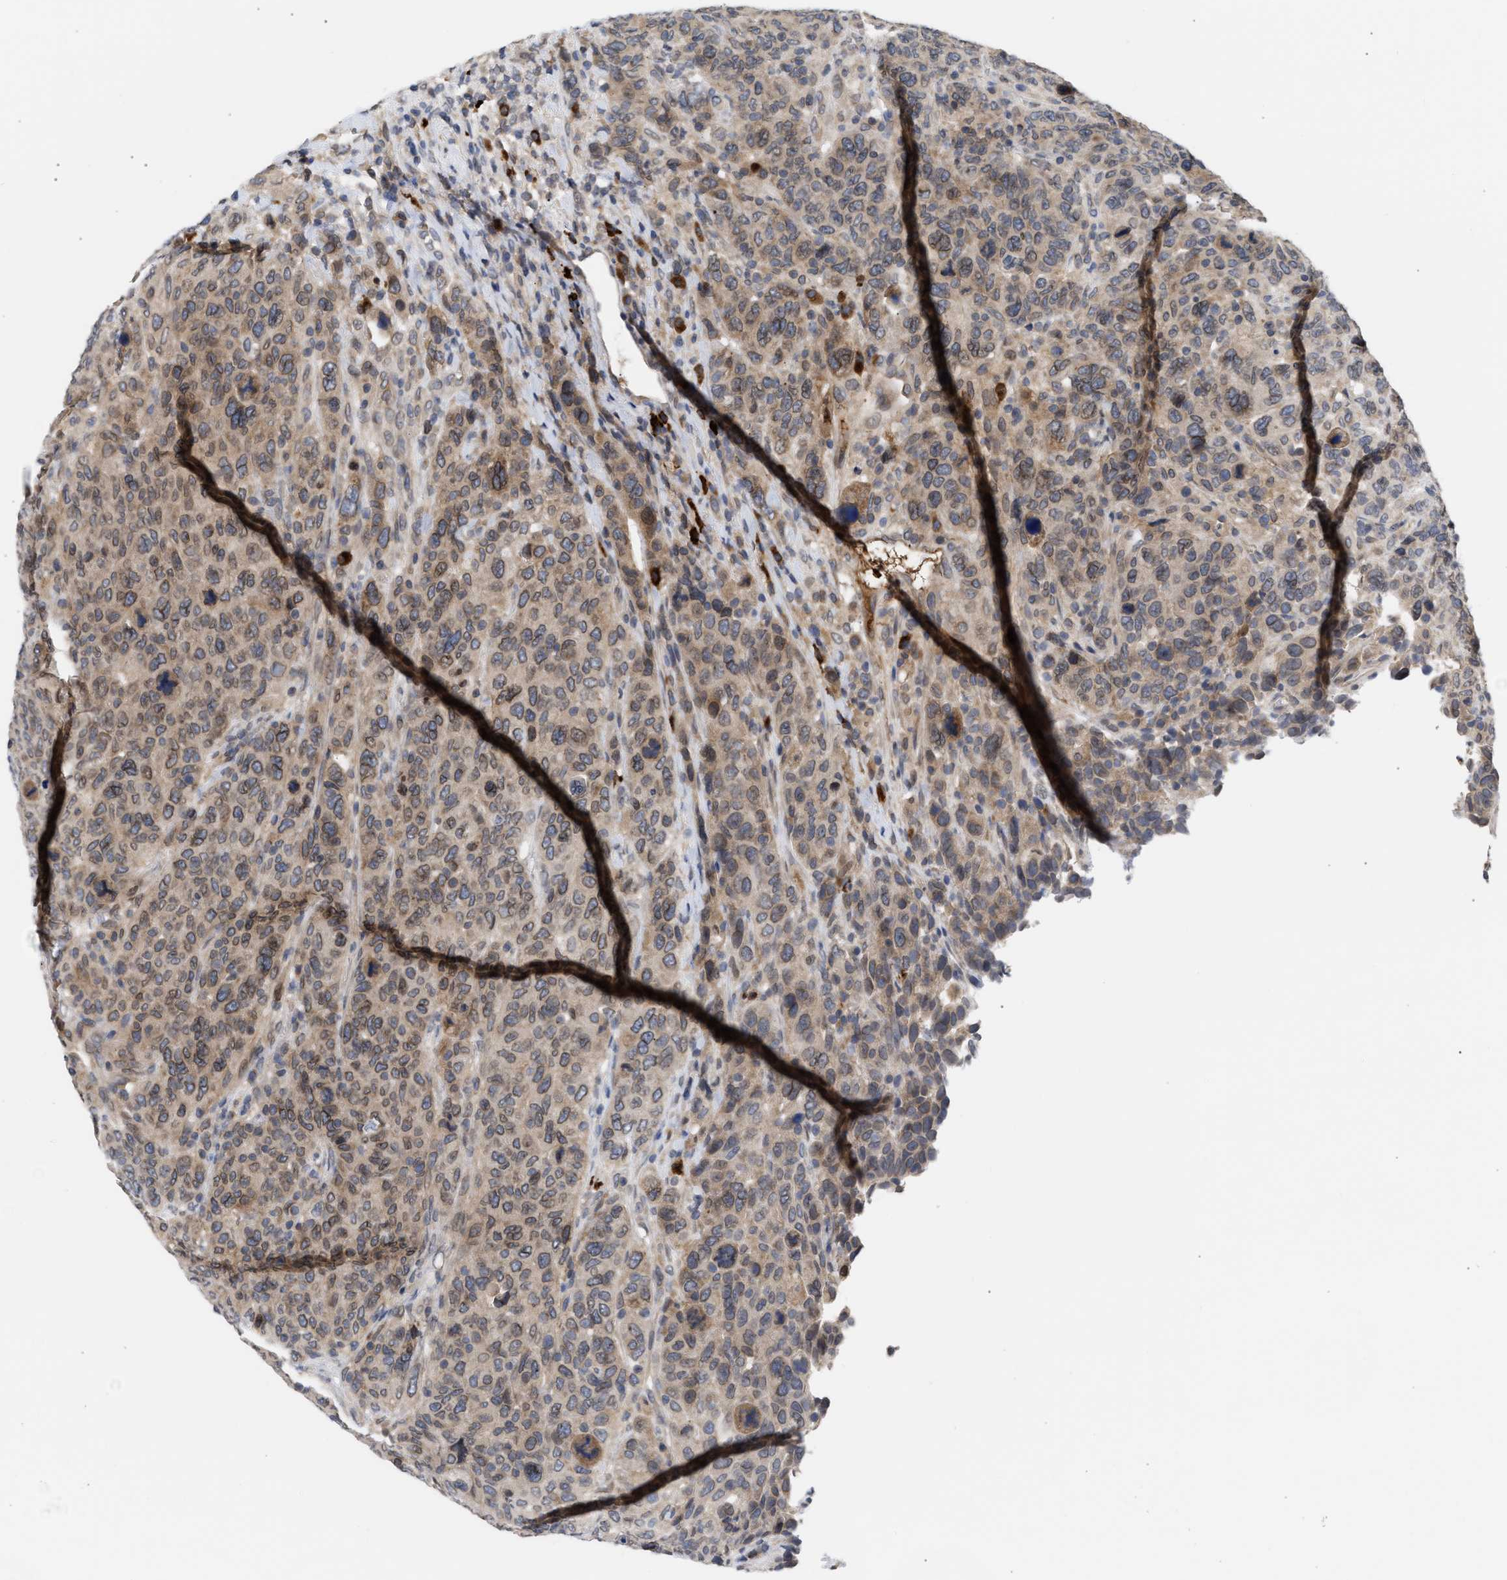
{"staining": {"intensity": "moderate", "quantity": ">75%", "location": "cytoplasmic/membranous,nuclear"}, "tissue": "breast cancer", "cell_type": "Tumor cells", "image_type": "cancer", "snomed": [{"axis": "morphology", "description": "Duct carcinoma"}, {"axis": "topography", "description": "Breast"}], "caption": "A high-resolution photomicrograph shows IHC staining of breast invasive ductal carcinoma, which shows moderate cytoplasmic/membranous and nuclear positivity in about >75% of tumor cells.", "gene": "NUP62", "patient": {"sex": "female", "age": 37}}